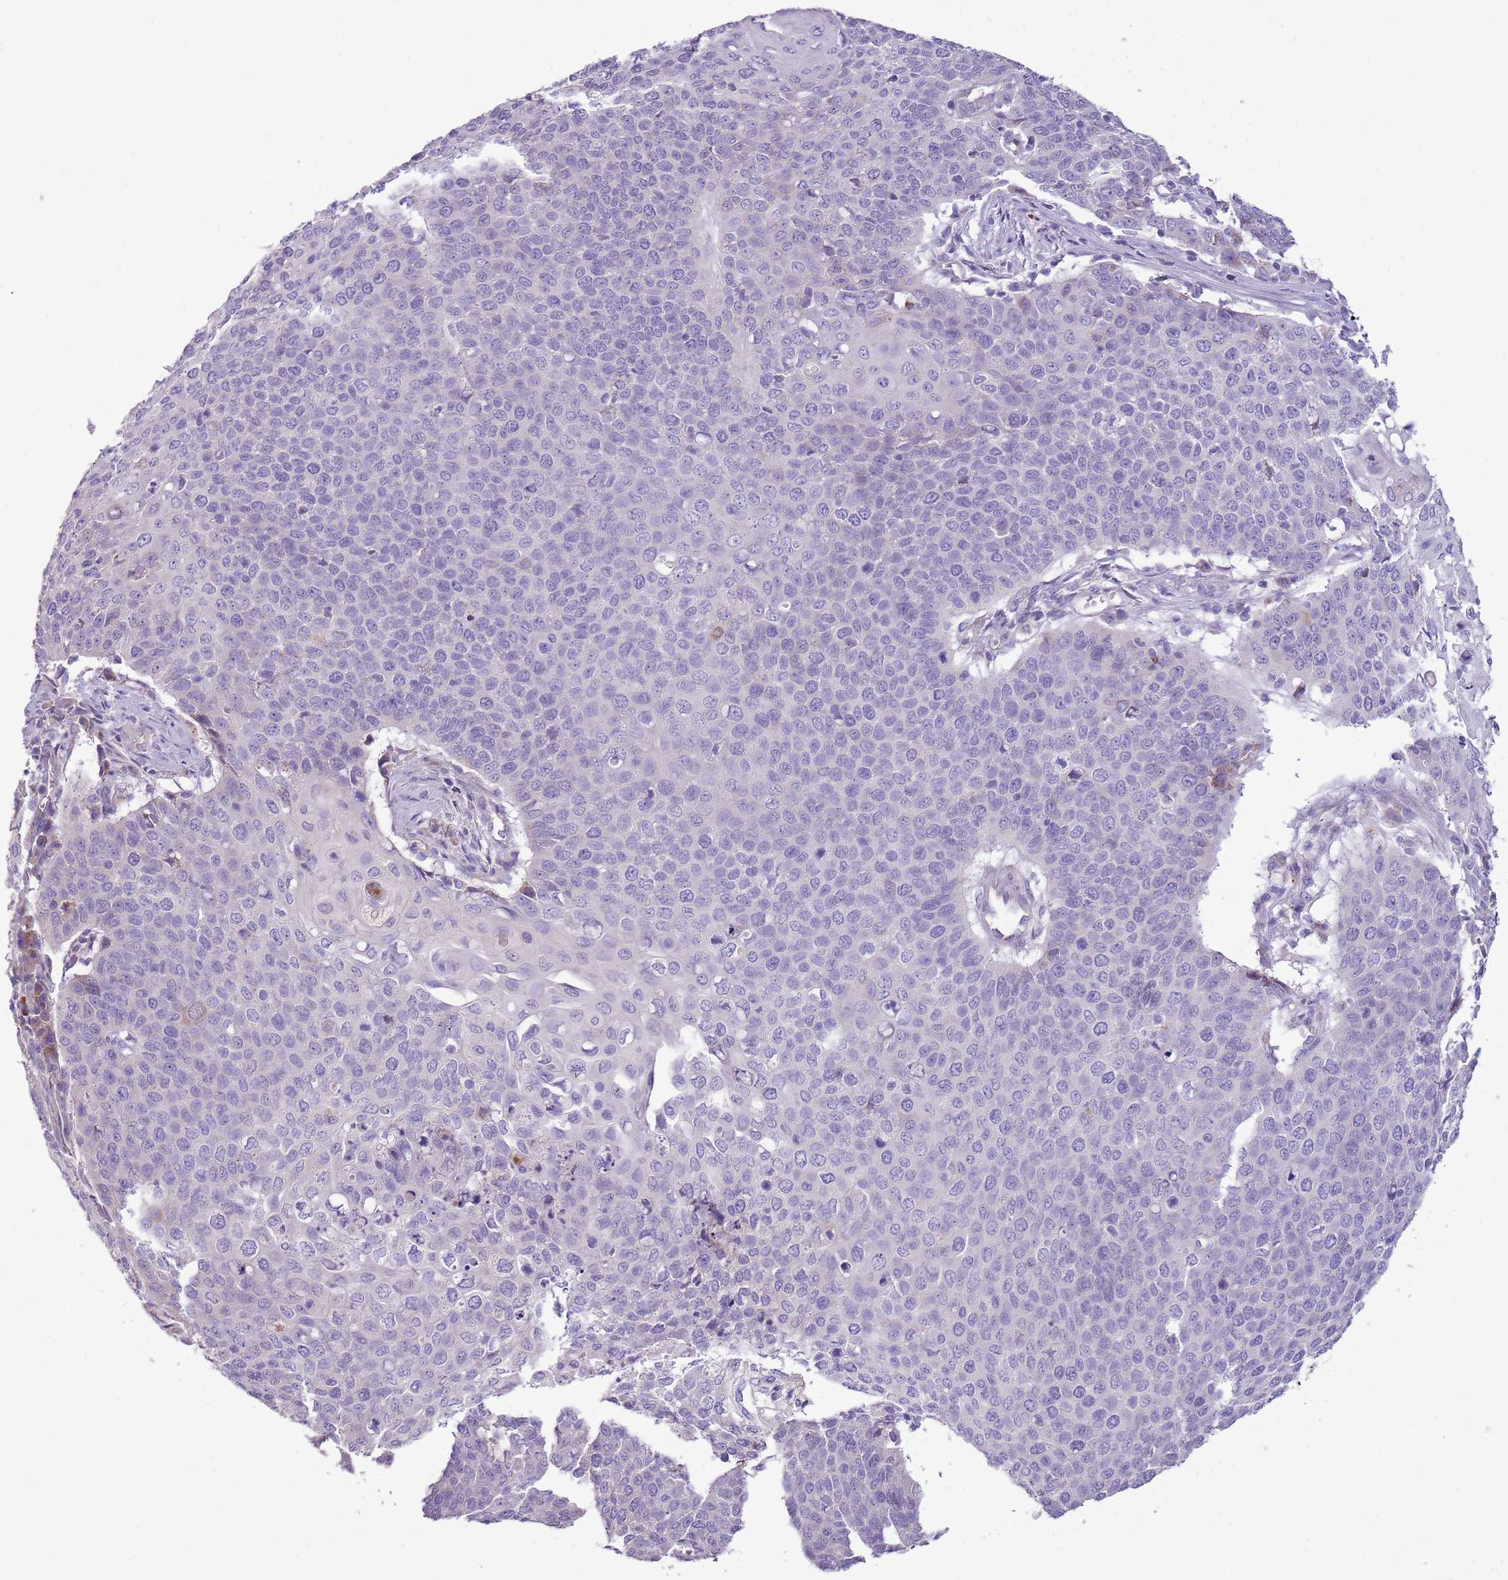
{"staining": {"intensity": "negative", "quantity": "none", "location": "none"}, "tissue": "cervical cancer", "cell_type": "Tumor cells", "image_type": "cancer", "snomed": [{"axis": "morphology", "description": "Squamous cell carcinoma, NOS"}, {"axis": "topography", "description": "Cervix"}], "caption": "Immunohistochemistry (IHC) histopathology image of human squamous cell carcinoma (cervical) stained for a protein (brown), which reveals no expression in tumor cells.", "gene": "NTN4", "patient": {"sex": "female", "age": 39}}